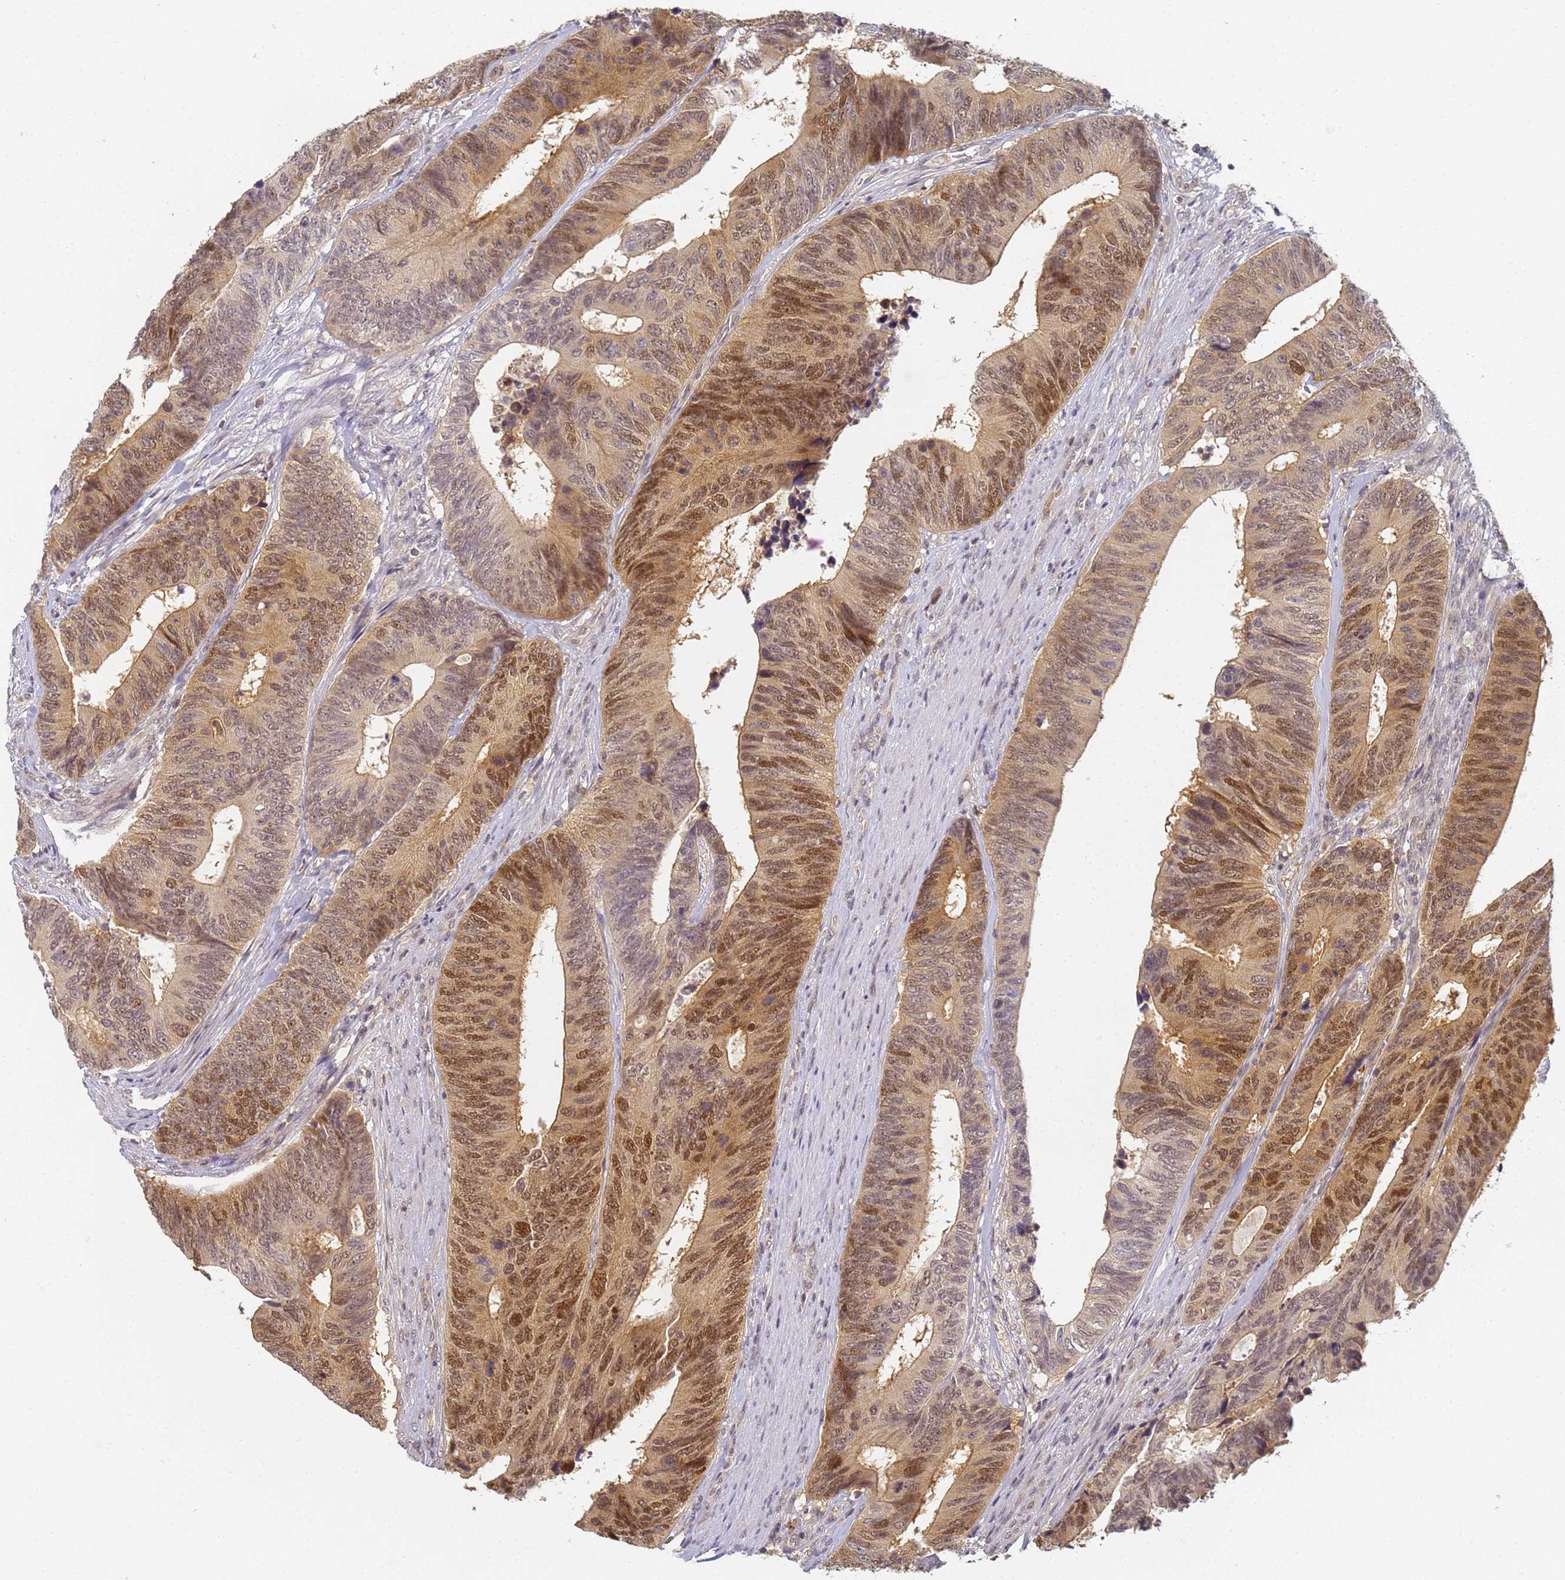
{"staining": {"intensity": "moderate", "quantity": ">75%", "location": "cytoplasmic/membranous,nuclear"}, "tissue": "colorectal cancer", "cell_type": "Tumor cells", "image_type": "cancer", "snomed": [{"axis": "morphology", "description": "Adenocarcinoma, NOS"}, {"axis": "topography", "description": "Colon"}], "caption": "DAB immunohistochemical staining of colorectal cancer shows moderate cytoplasmic/membranous and nuclear protein expression in about >75% of tumor cells.", "gene": "HMCES", "patient": {"sex": "male", "age": 87}}